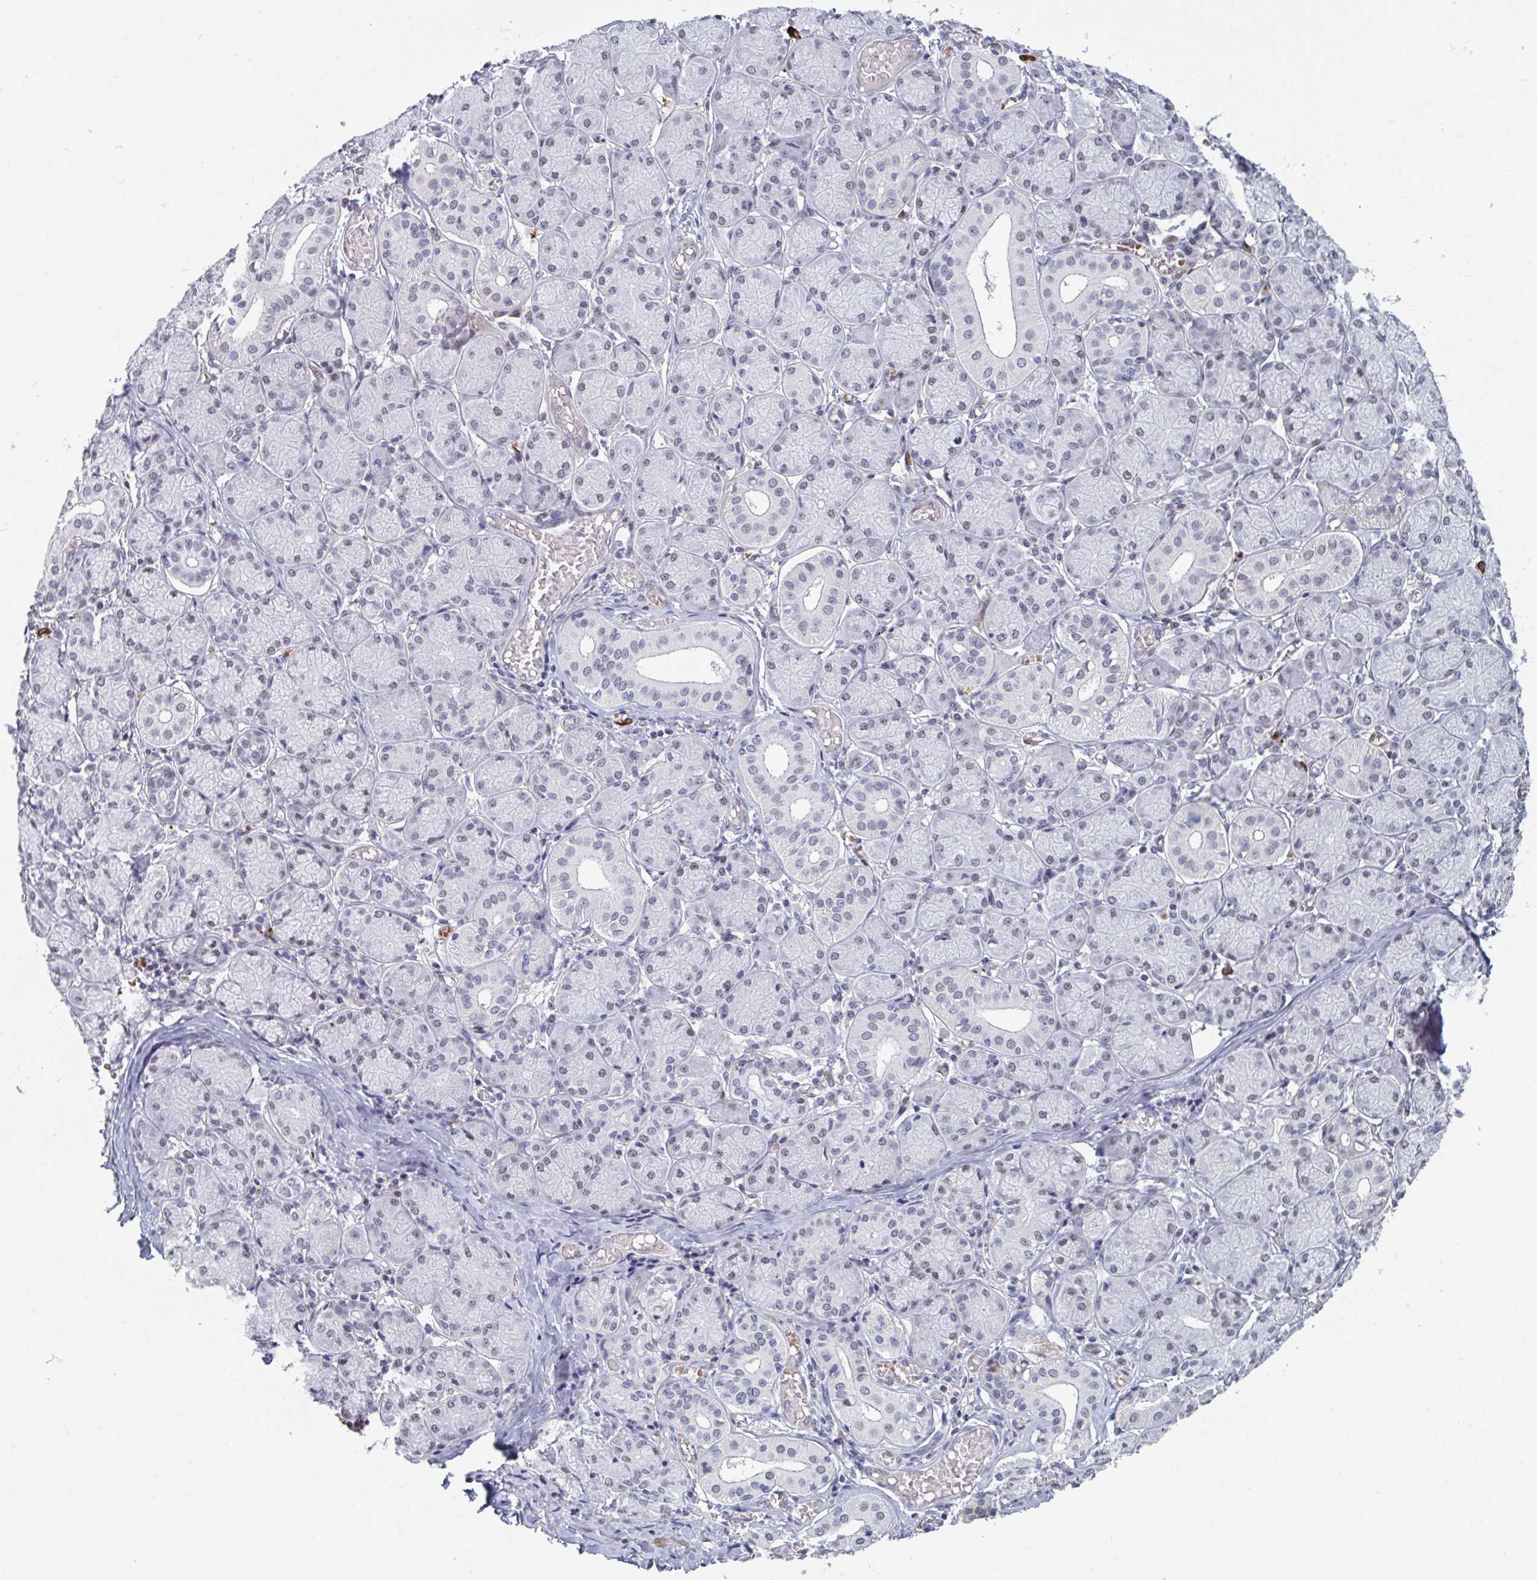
{"staining": {"intensity": "weak", "quantity": "<25%", "location": "nuclear"}, "tissue": "salivary gland", "cell_type": "Glandular cells", "image_type": "normal", "snomed": [{"axis": "morphology", "description": "Normal tissue, NOS"}, {"axis": "topography", "description": "Salivary gland"}], "caption": "Histopathology image shows no significant protein staining in glandular cells of normal salivary gland. Brightfield microscopy of immunohistochemistry stained with DAB (brown) and hematoxylin (blue), captured at high magnification.", "gene": "BCL7B", "patient": {"sex": "female", "age": 24}}